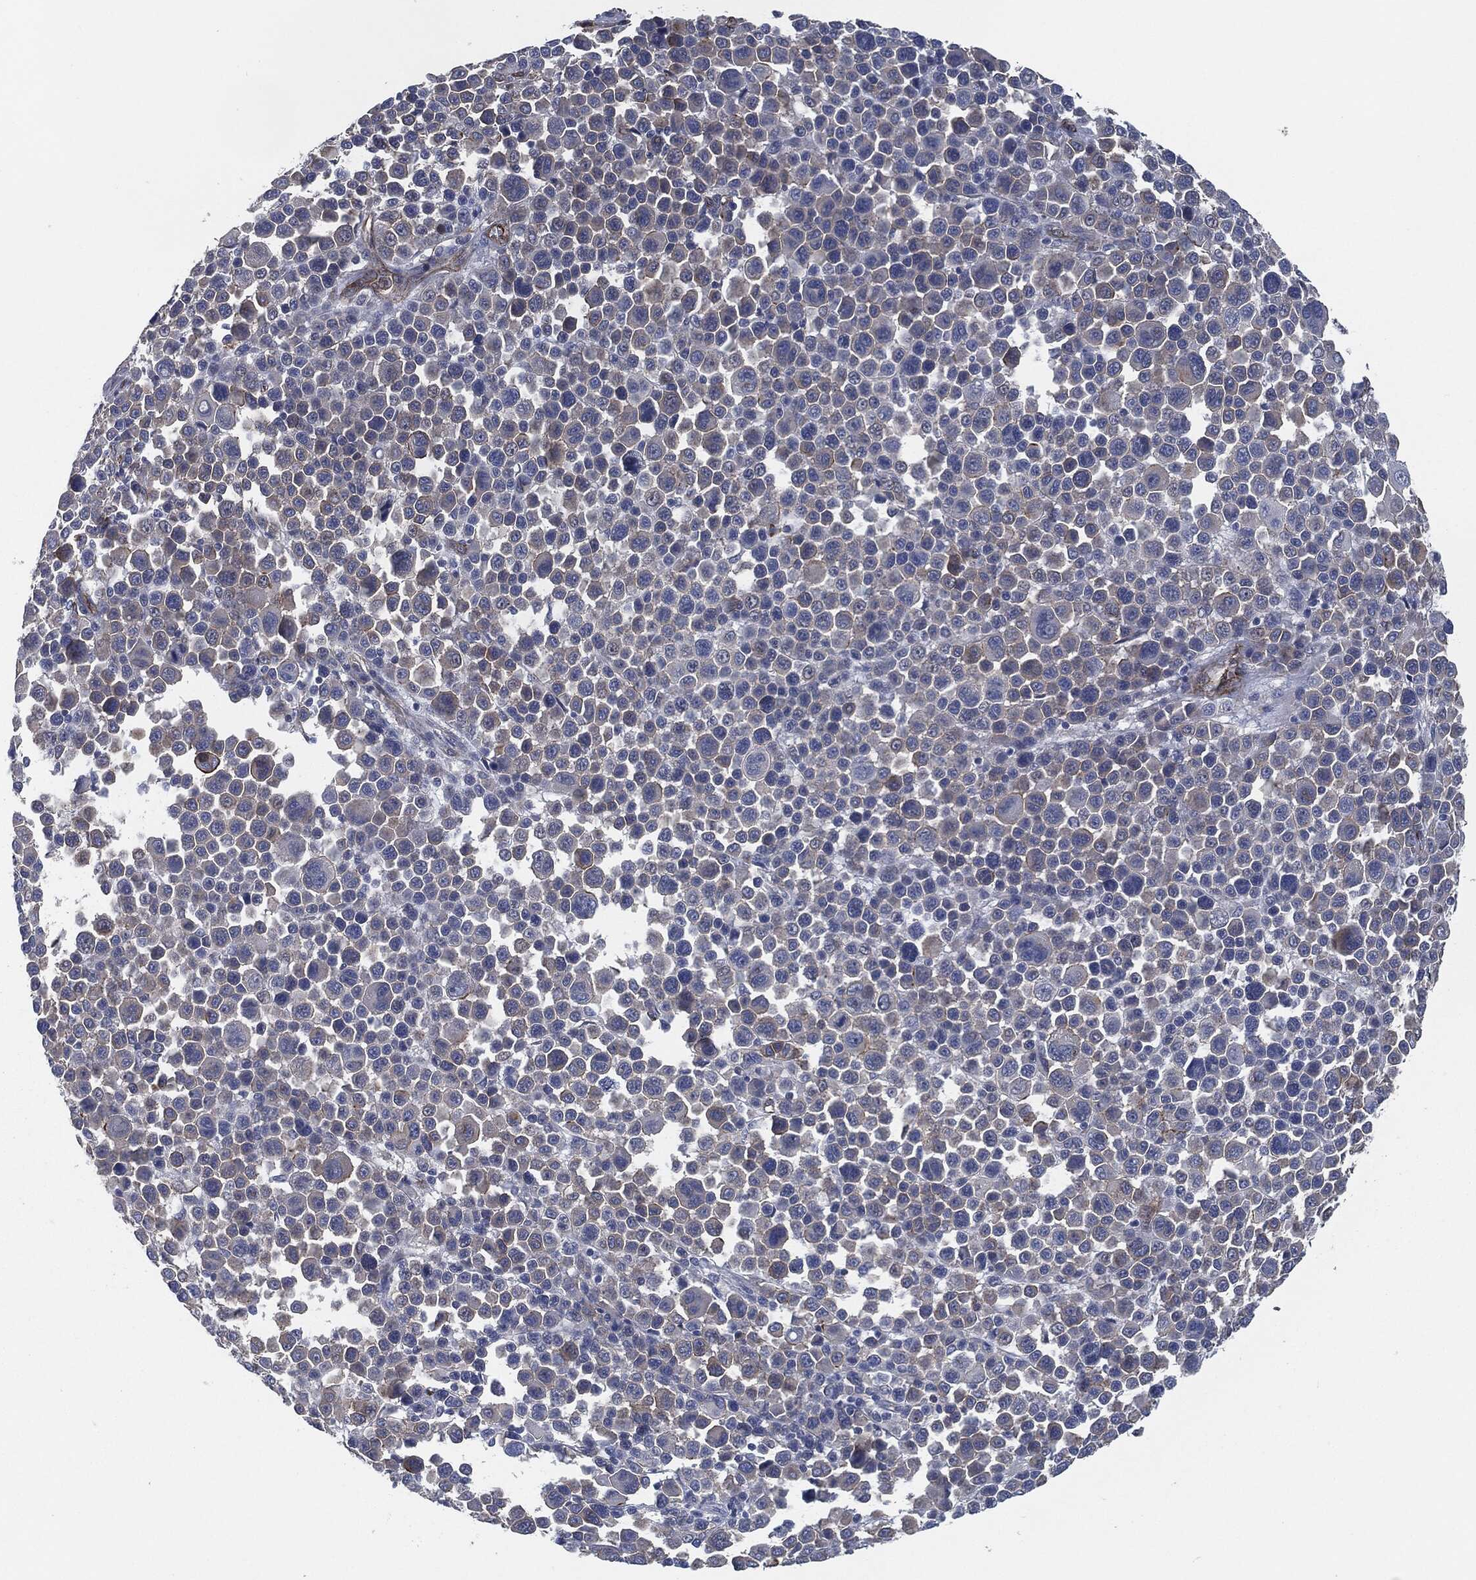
{"staining": {"intensity": "strong", "quantity": "<25%", "location": "cytoplasmic/membranous"}, "tissue": "melanoma", "cell_type": "Tumor cells", "image_type": "cancer", "snomed": [{"axis": "morphology", "description": "Malignant melanoma, NOS"}, {"axis": "topography", "description": "Skin"}], "caption": "DAB immunohistochemical staining of malignant melanoma exhibits strong cytoplasmic/membranous protein staining in about <25% of tumor cells. Nuclei are stained in blue.", "gene": "SVIL", "patient": {"sex": "female", "age": 57}}